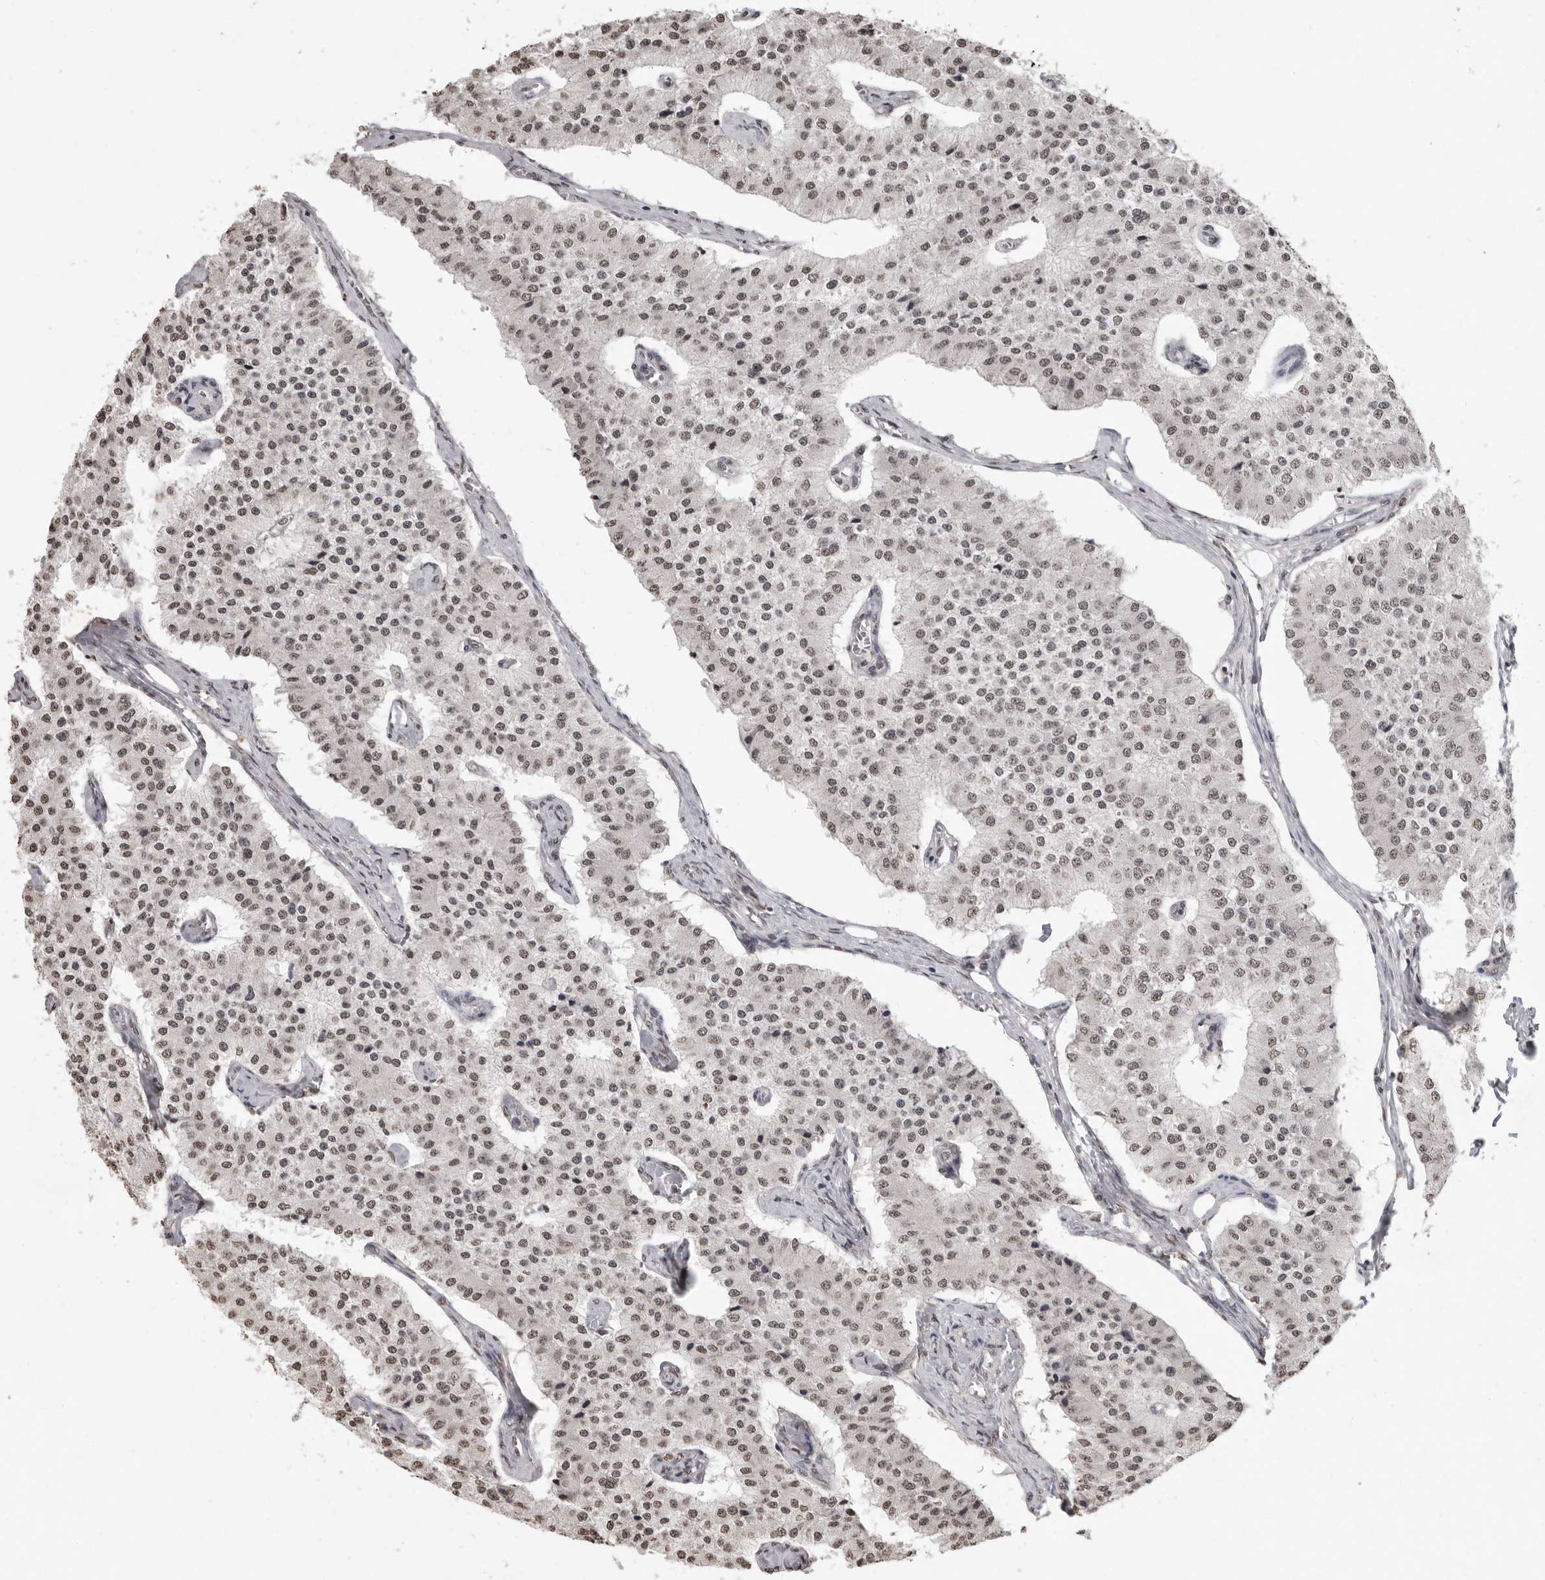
{"staining": {"intensity": "weak", "quantity": ">75%", "location": "nuclear"}, "tissue": "carcinoid", "cell_type": "Tumor cells", "image_type": "cancer", "snomed": [{"axis": "morphology", "description": "Carcinoid, malignant, NOS"}, {"axis": "topography", "description": "Colon"}], "caption": "Protein positivity by immunohistochemistry shows weak nuclear positivity in about >75% of tumor cells in carcinoid.", "gene": "WDR45", "patient": {"sex": "female", "age": 52}}